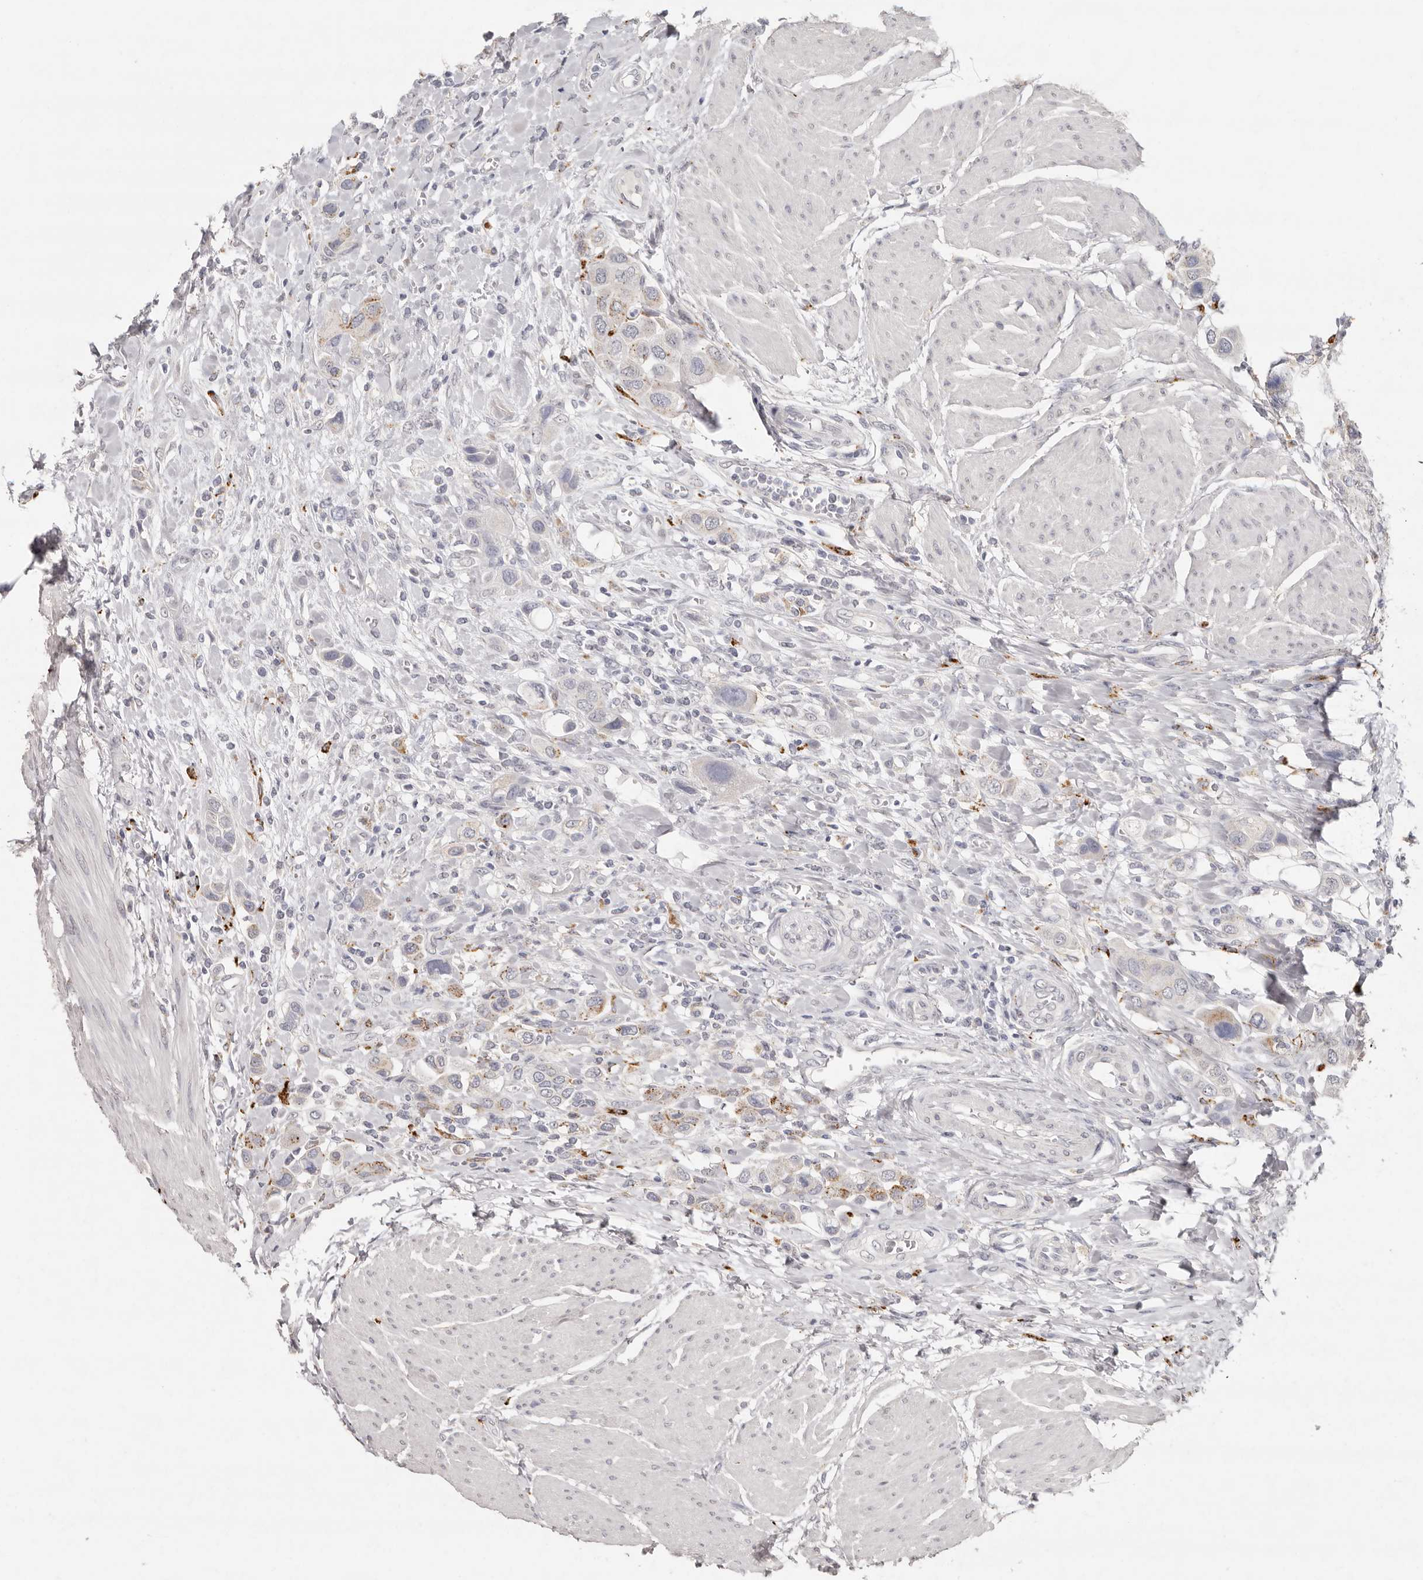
{"staining": {"intensity": "weak", "quantity": "25%-75%", "location": "cytoplasmic/membranous"}, "tissue": "urothelial cancer", "cell_type": "Tumor cells", "image_type": "cancer", "snomed": [{"axis": "morphology", "description": "Urothelial carcinoma, High grade"}, {"axis": "topography", "description": "Urinary bladder"}], "caption": "Human urothelial cancer stained for a protein (brown) shows weak cytoplasmic/membranous positive staining in about 25%-75% of tumor cells.", "gene": "FAM185A", "patient": {"sex": "male", "age": 50}}